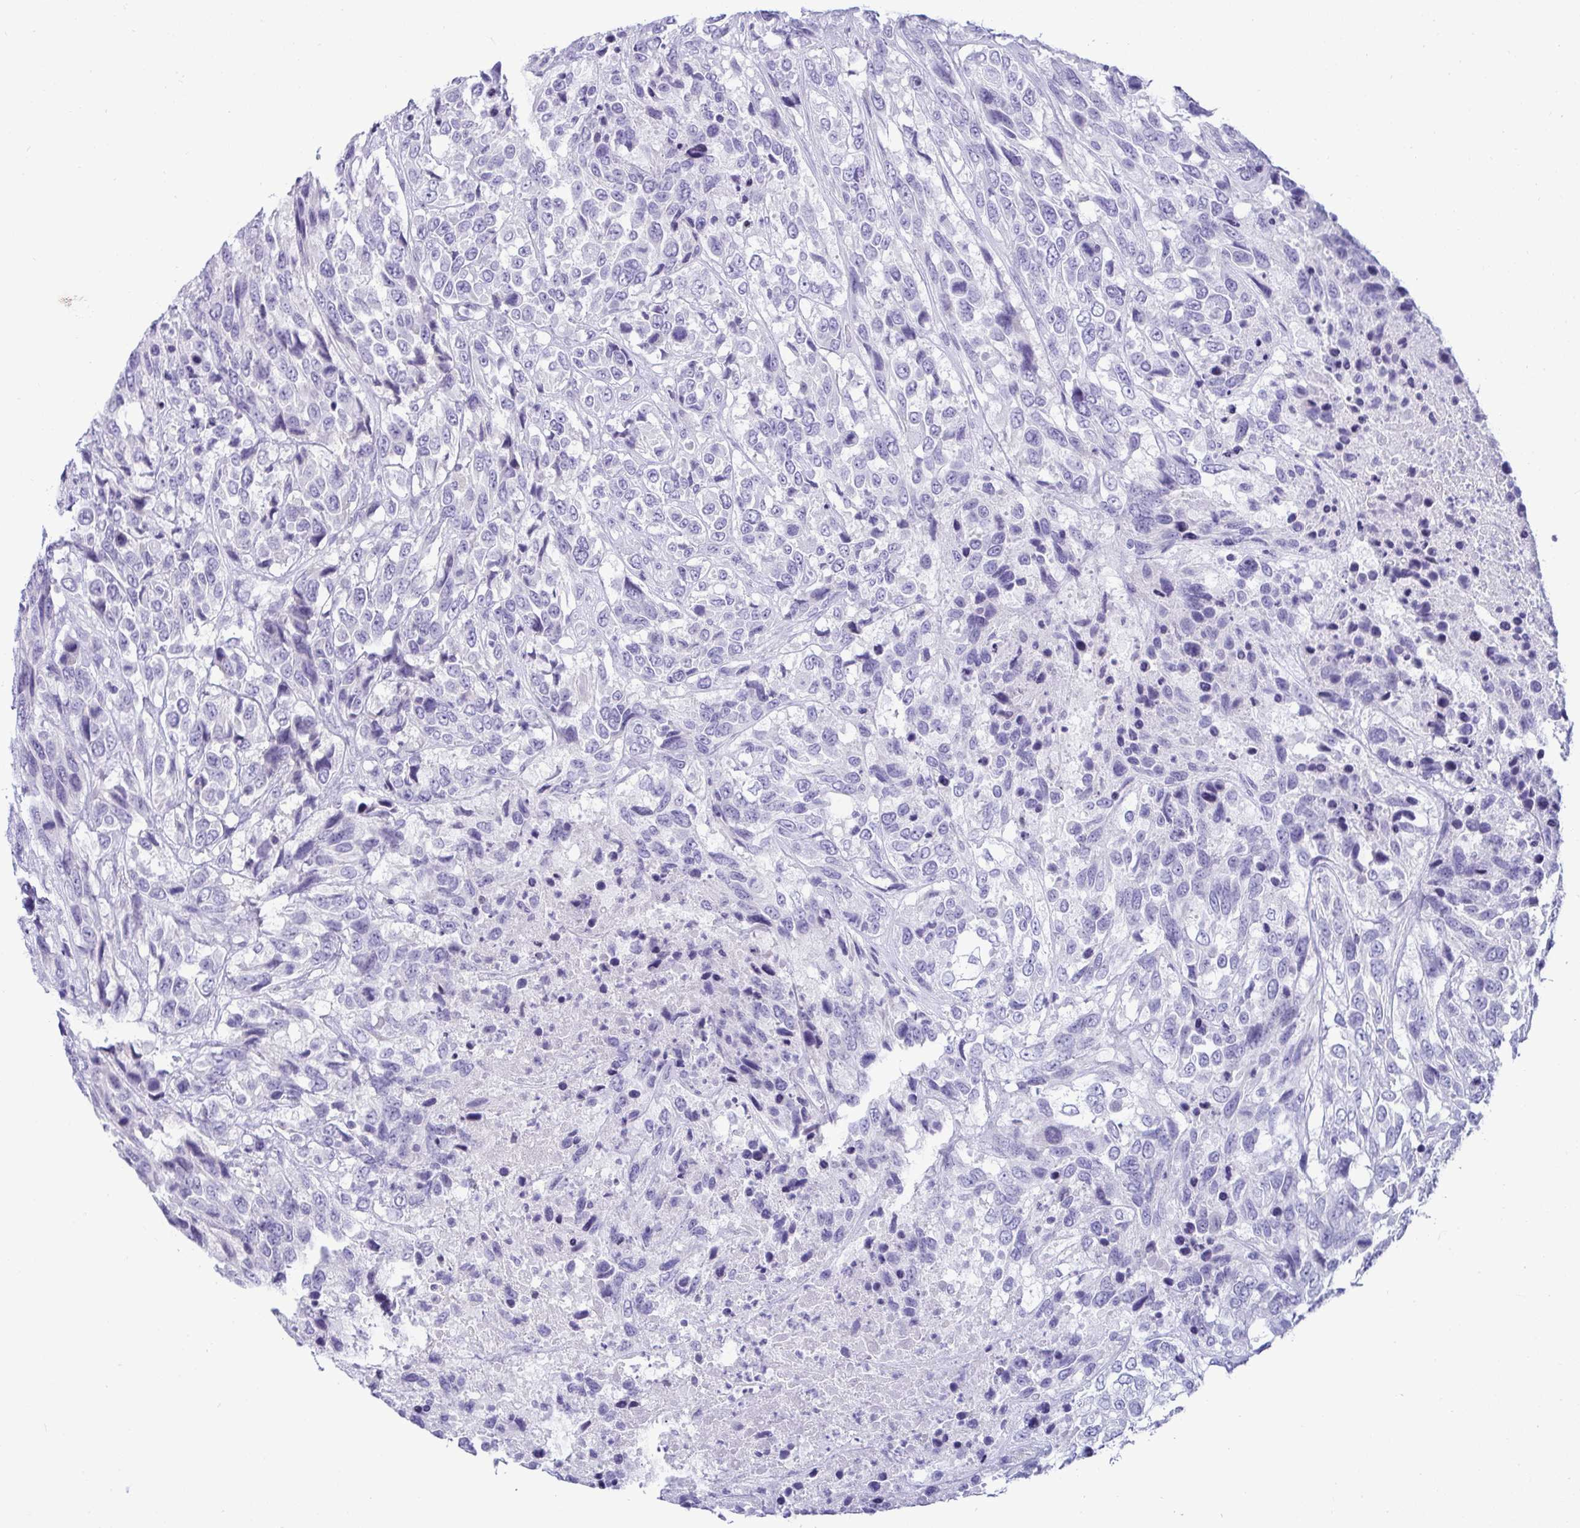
{"staining": {"intensity": "negative", "quantity": "none", "location": "none"}, "tissue": "urothelial cancer", "cell_type": "Tumor cells", "image_type": "cancer", "snomed": [{"axis": "morphology", "description": "Urothelial carcinoma, High grade"}, {"axis": "topography", "description": "Urinary bladder"}], "caption": "IHC of high-grade urothelial carcinoma reveals no positivity in tumor cells.", "gene": "HSPB6", "patient": {"sex": "female", "age": 70}}